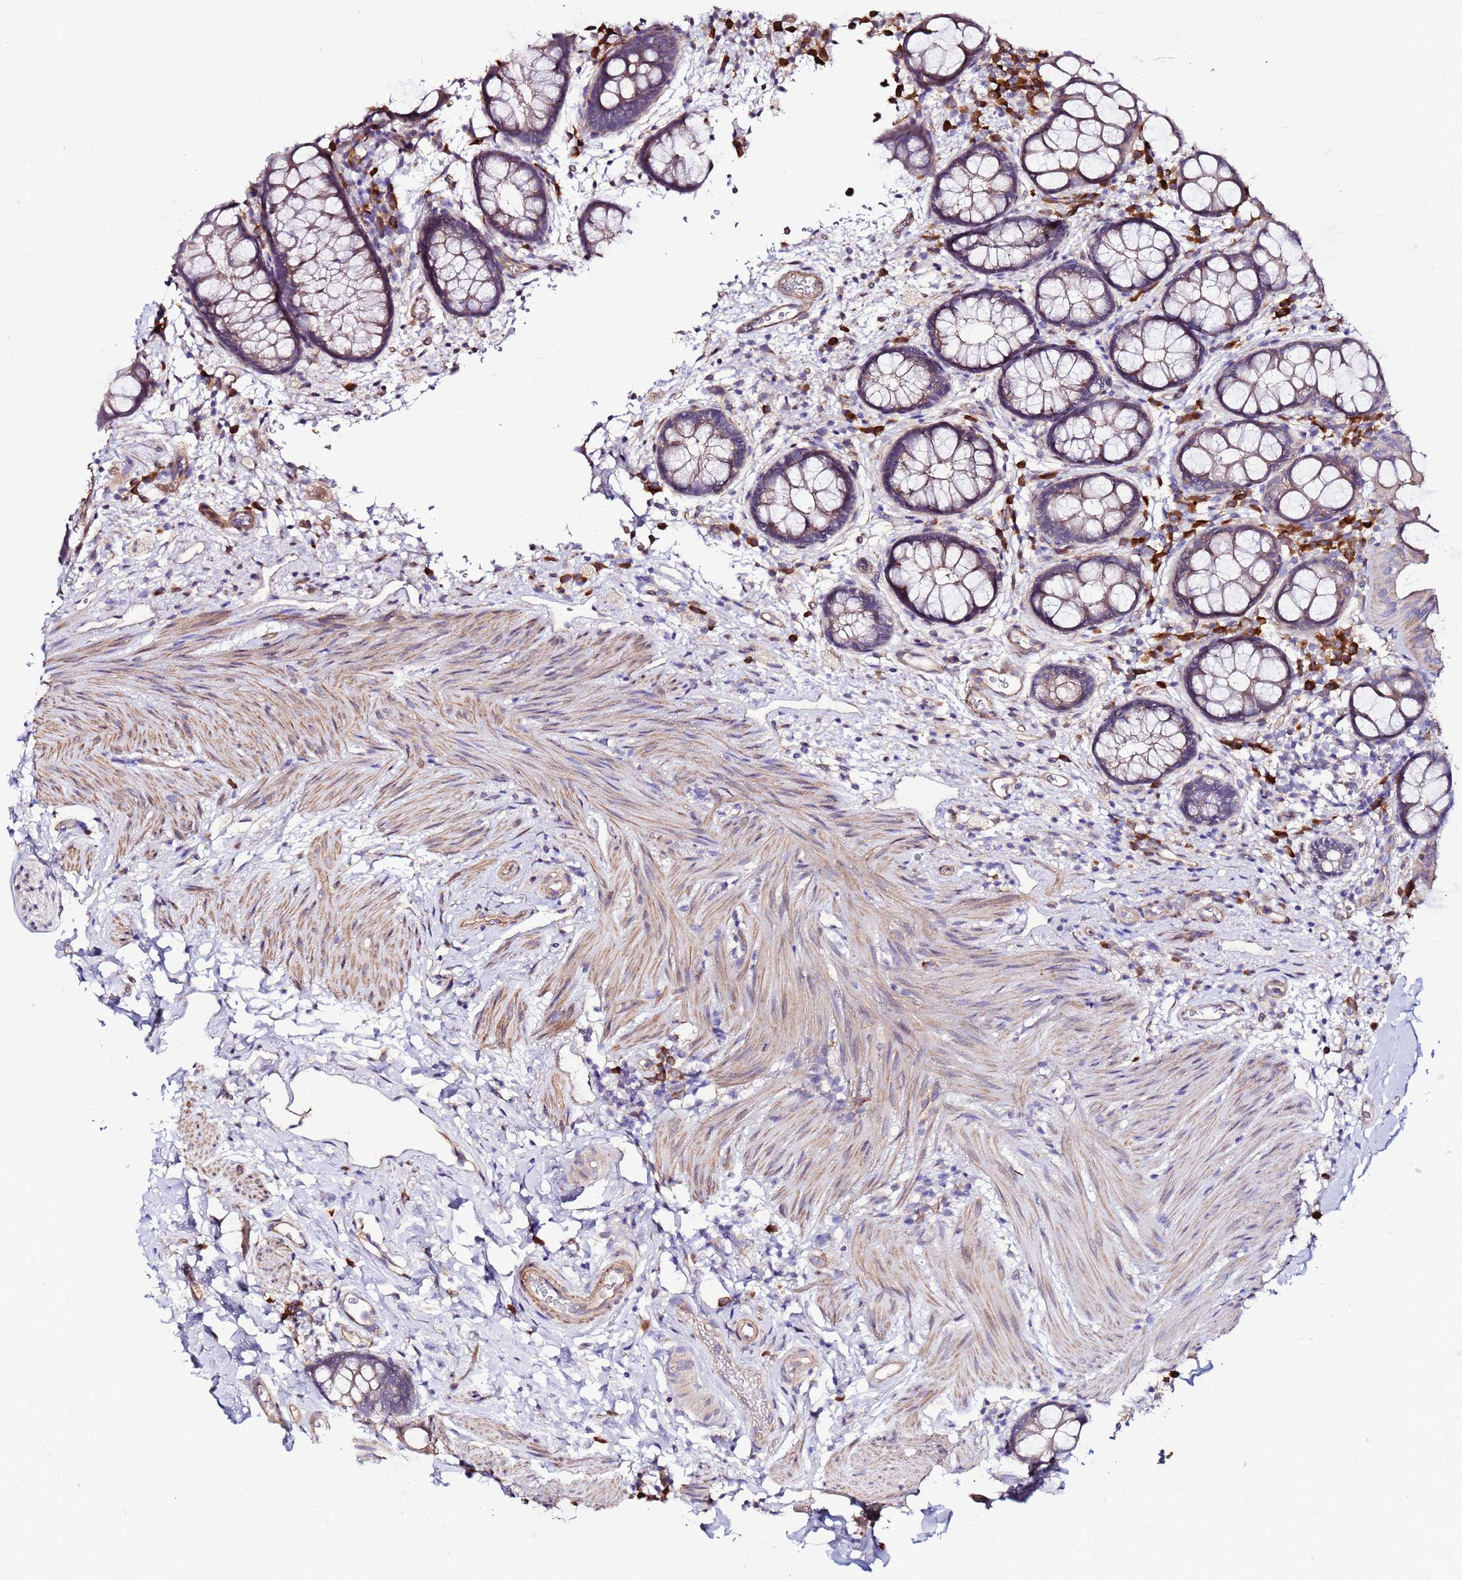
{"staining": {"intensity": "moderate", "quantity": ">75%", "location": "cytoplasmic/membranous"}, "tissue": "rectum", "cell_type": "Glandular cells", "image_type": "normal", "snomed": [{"axis": "morphology", "description": "Normal tissue, NOS"}, {"axis": "topography", "description": "Rectum"}, {"axis": "topography", "description": "Peripheral nerve tissue"}], "caption": "Rectum stained with IHC reveals moderate cytoplasmic/membranous staining in approximately >75% of glandular cells.", "gene": "JRKL", "patient": {"sex": "female", "age": 69}}